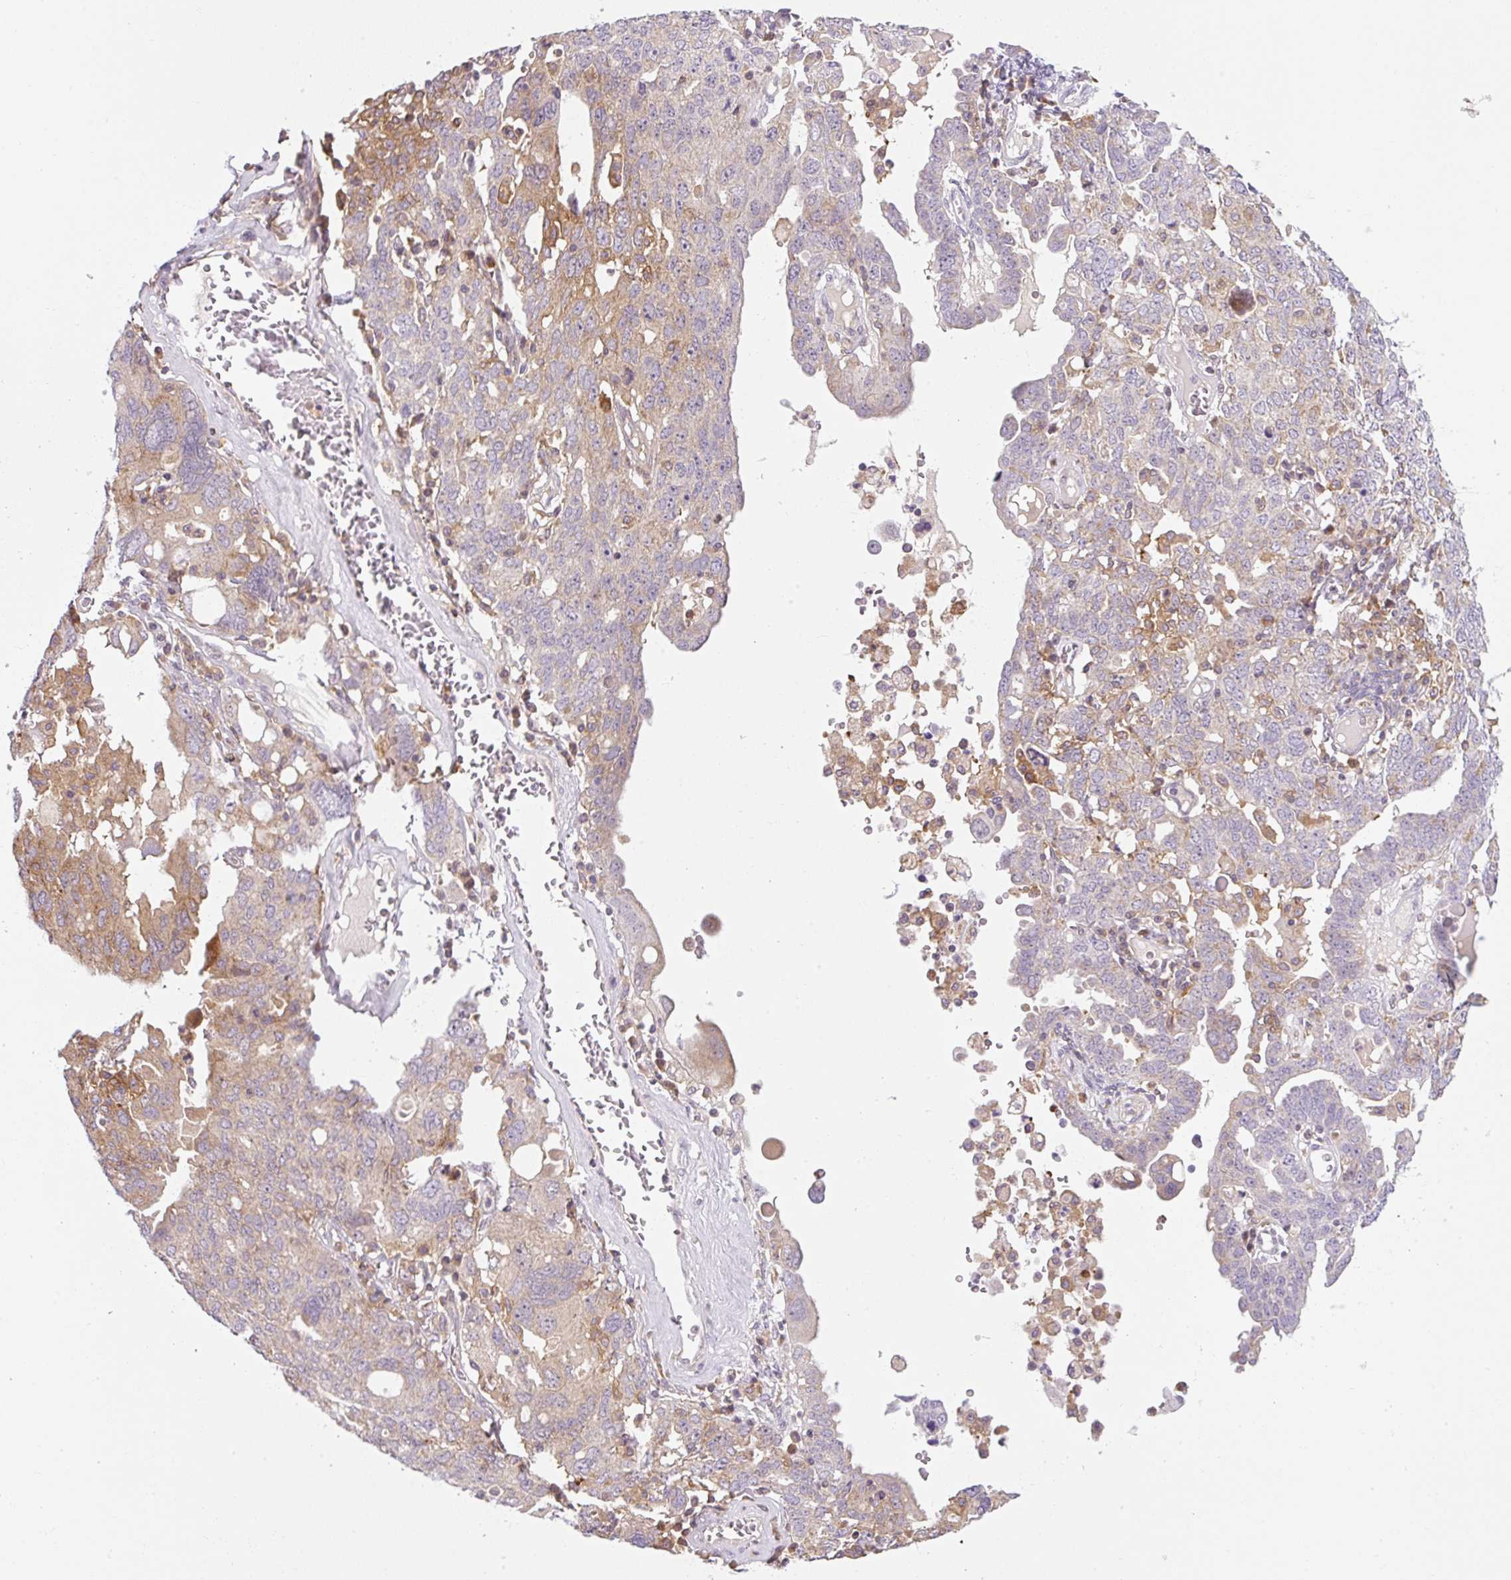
{"staining": {"intensity": "moderate", "quantity": "<25%", "location": "cytoplasmic/membranous"}, "tissue": "ovarian cancer", "cell_type": "Tumor cells", "image_type": "cancer", "snomed": [{"axis": "morphology", "description": "Carcinoma, endometroid"}, {"axis": "topography", "description": "Ovary"}], "caption": "Ovarian endometroid carcinoma was stained to show a protein in brown. There is low levels of moderate cytoplasmic/membranous expression in about <25% of tumor cells.", "gene": "OMA1", "patient": {"sex": "female", "age": 62}}